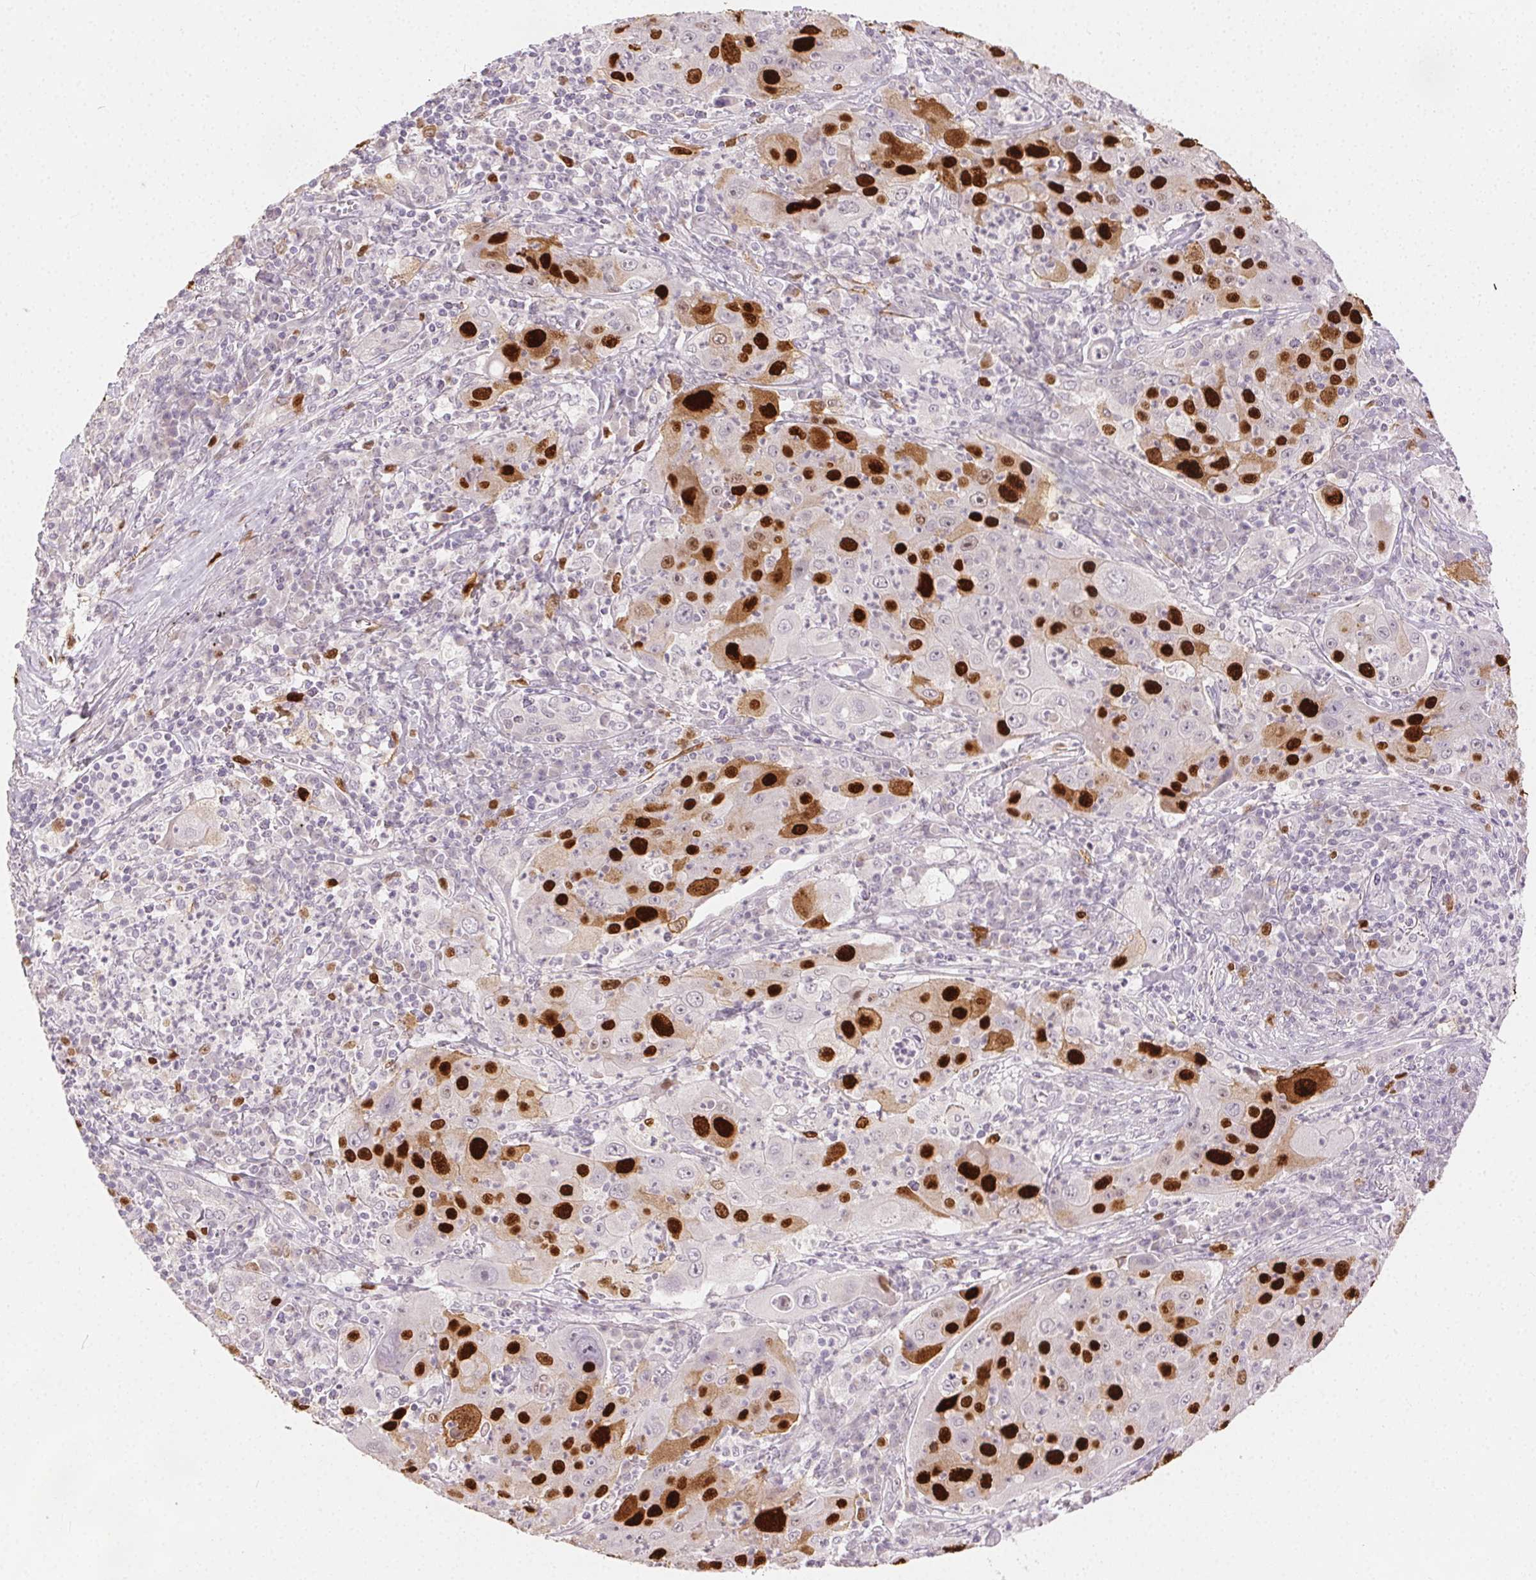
{"staining": {"intensity": "strong", "quantity": "25%-75%", "location": "nuclear"}, "tissue": "lung cancer", "cell_type": "Tumor cells", "image_type": "cancer", "snomed": [{"axis": "morphology", "description": "Squamous cell carcinoma, NOS"}, {"axis": "topography", "description": "Lung"}], "caption": "There is high levels of strong nuclear expression in tumor cells of lung squamous cell carcinoma, as demonstrated by immunohistochemical staining (brown color).", "gene": "ANLN", "patient": {"sex": "female", "age": 59}}